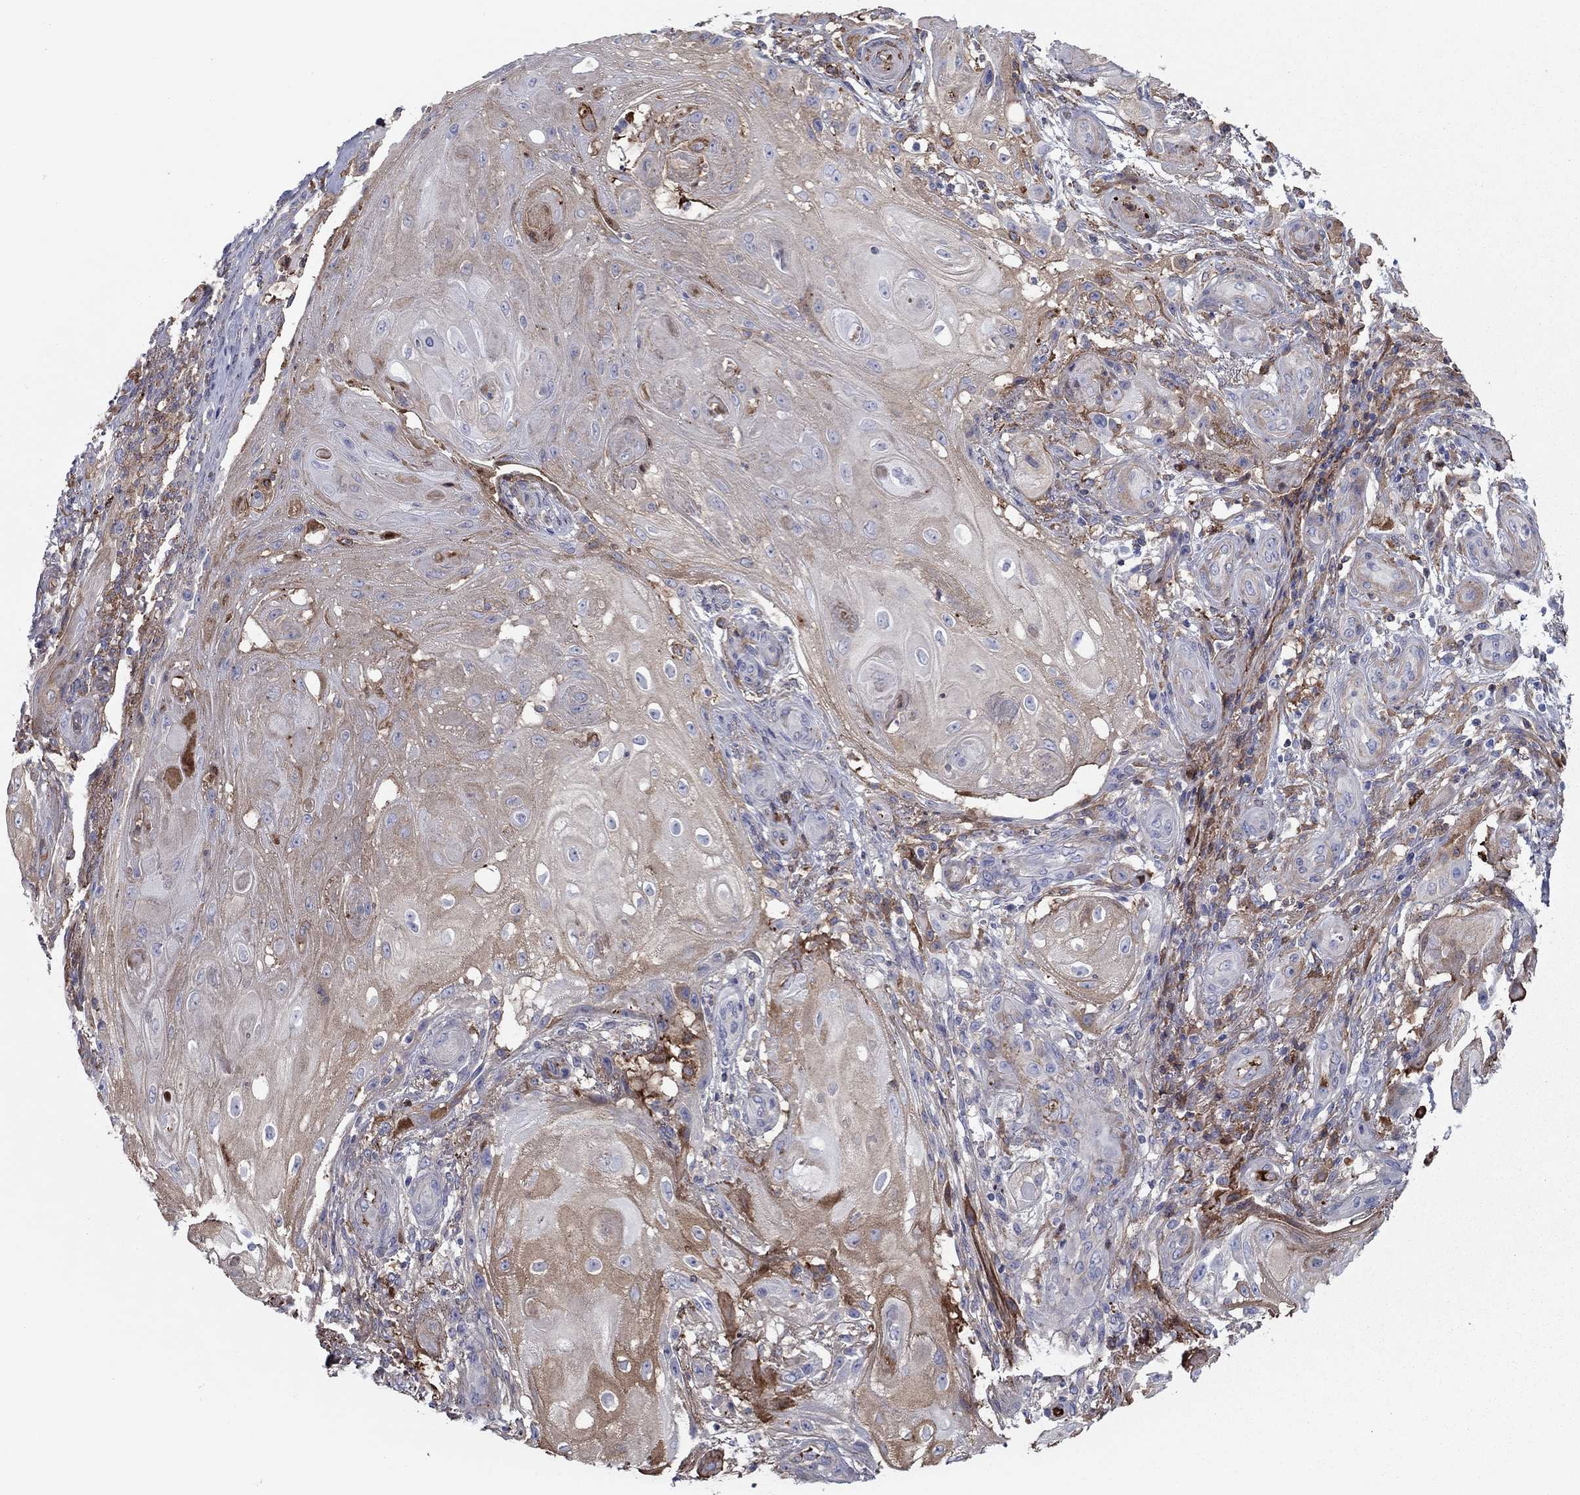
{"staining": {"intensity": "weak", "quantity": "25%-75%", "location": "cytoplasmic/membranous"}, "tissue": "skin cancer", "cell_type": "Tumor cells", "image_type": "cancer", "snomed": [{"axis": "morphology", "description": "Squamous cell carcinoma, NOS"}, {"axis": "topography", "description": "Skin"}], "caption": "The photomicrograph shows staining of skin squamous cell carcinoma, revealing weak cytoplasmic/membranous protein expression (brown color) within tumor cells.", "gene": "HPX", "patient": {"sex": "male", "age": 62}}